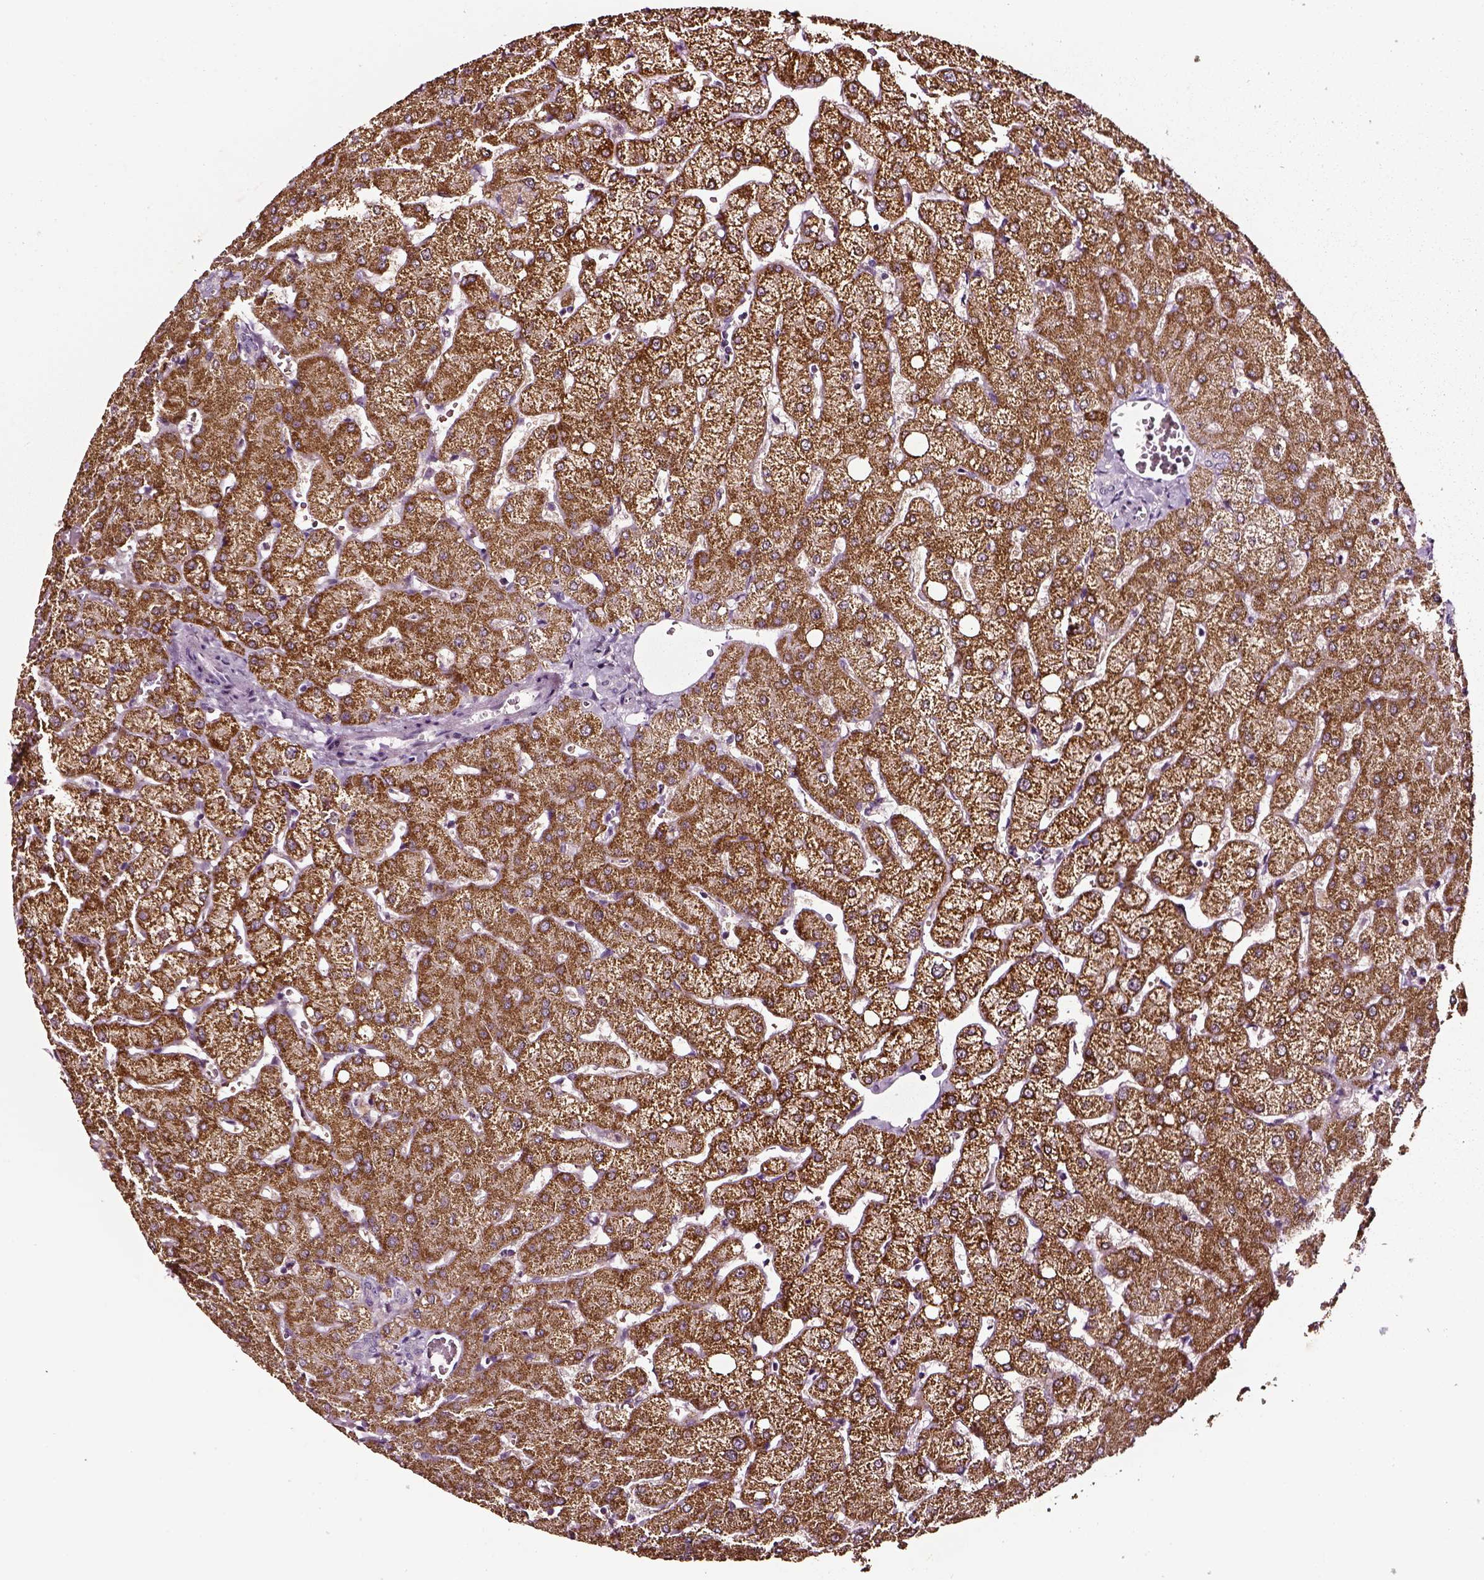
{"staining": {"intensity": "negative", "quantity": "none", "location": "none"}, "tissue": "liver", "cell_type": "Cholangiocytes", "image_type": "normal", "snomed": [{"axis": "morphology", "description": "Normal tissue, NOS"}, {"axis": "topography", "description": "Liver"}], "caption": "The micrograph shows no staining of cholangiocytes in unremarkable liver. (DAB (3,3'-diaminobenzidine) immunohistochemistry (IHC), high magnification).", "gene": "AADAT", "patient": {"sex": "female", "age": 54}}